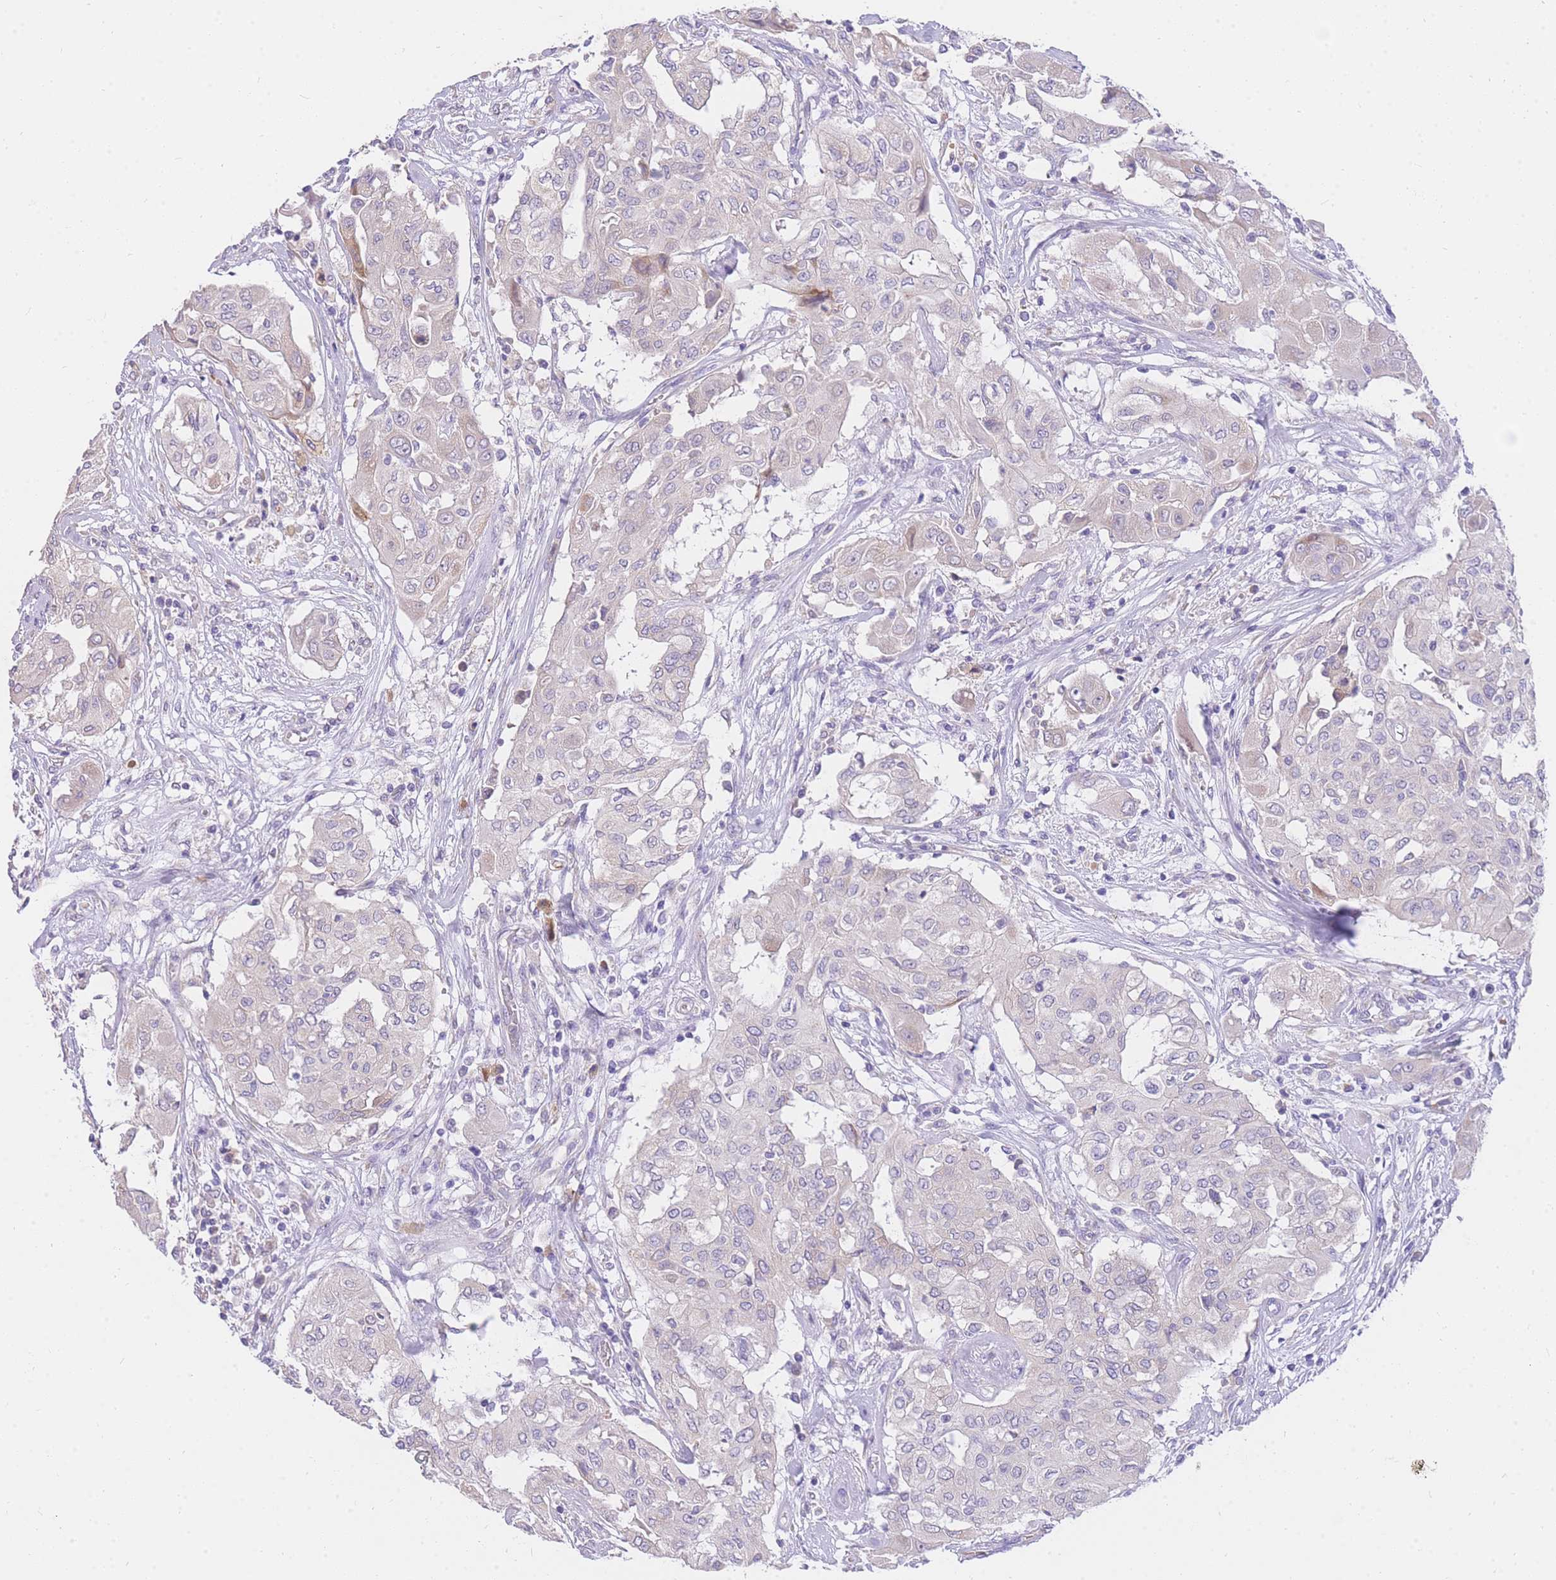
{"staining": {"intensity": "negative", "quantity": "none", "location": "none"}, "tissue": "thyroid cancer", "cell_type": "Tumor cells", "image_type": "cancer", "snomed": [{"axis": "morphology", "description": "Papillary adenocarcinoma, NOS"}, {"axis": "topography", "description": "Thyroid gland"}], "caption": "Immunohistochemistry (IHC) histopathology image of thyroid cancer (papillary adenocarcinoma) stained for a protein (brown), which exhibits no expression in tumor cells.", "gene": "C2orf88", "patient": {"sex": "female", "age": 59}}